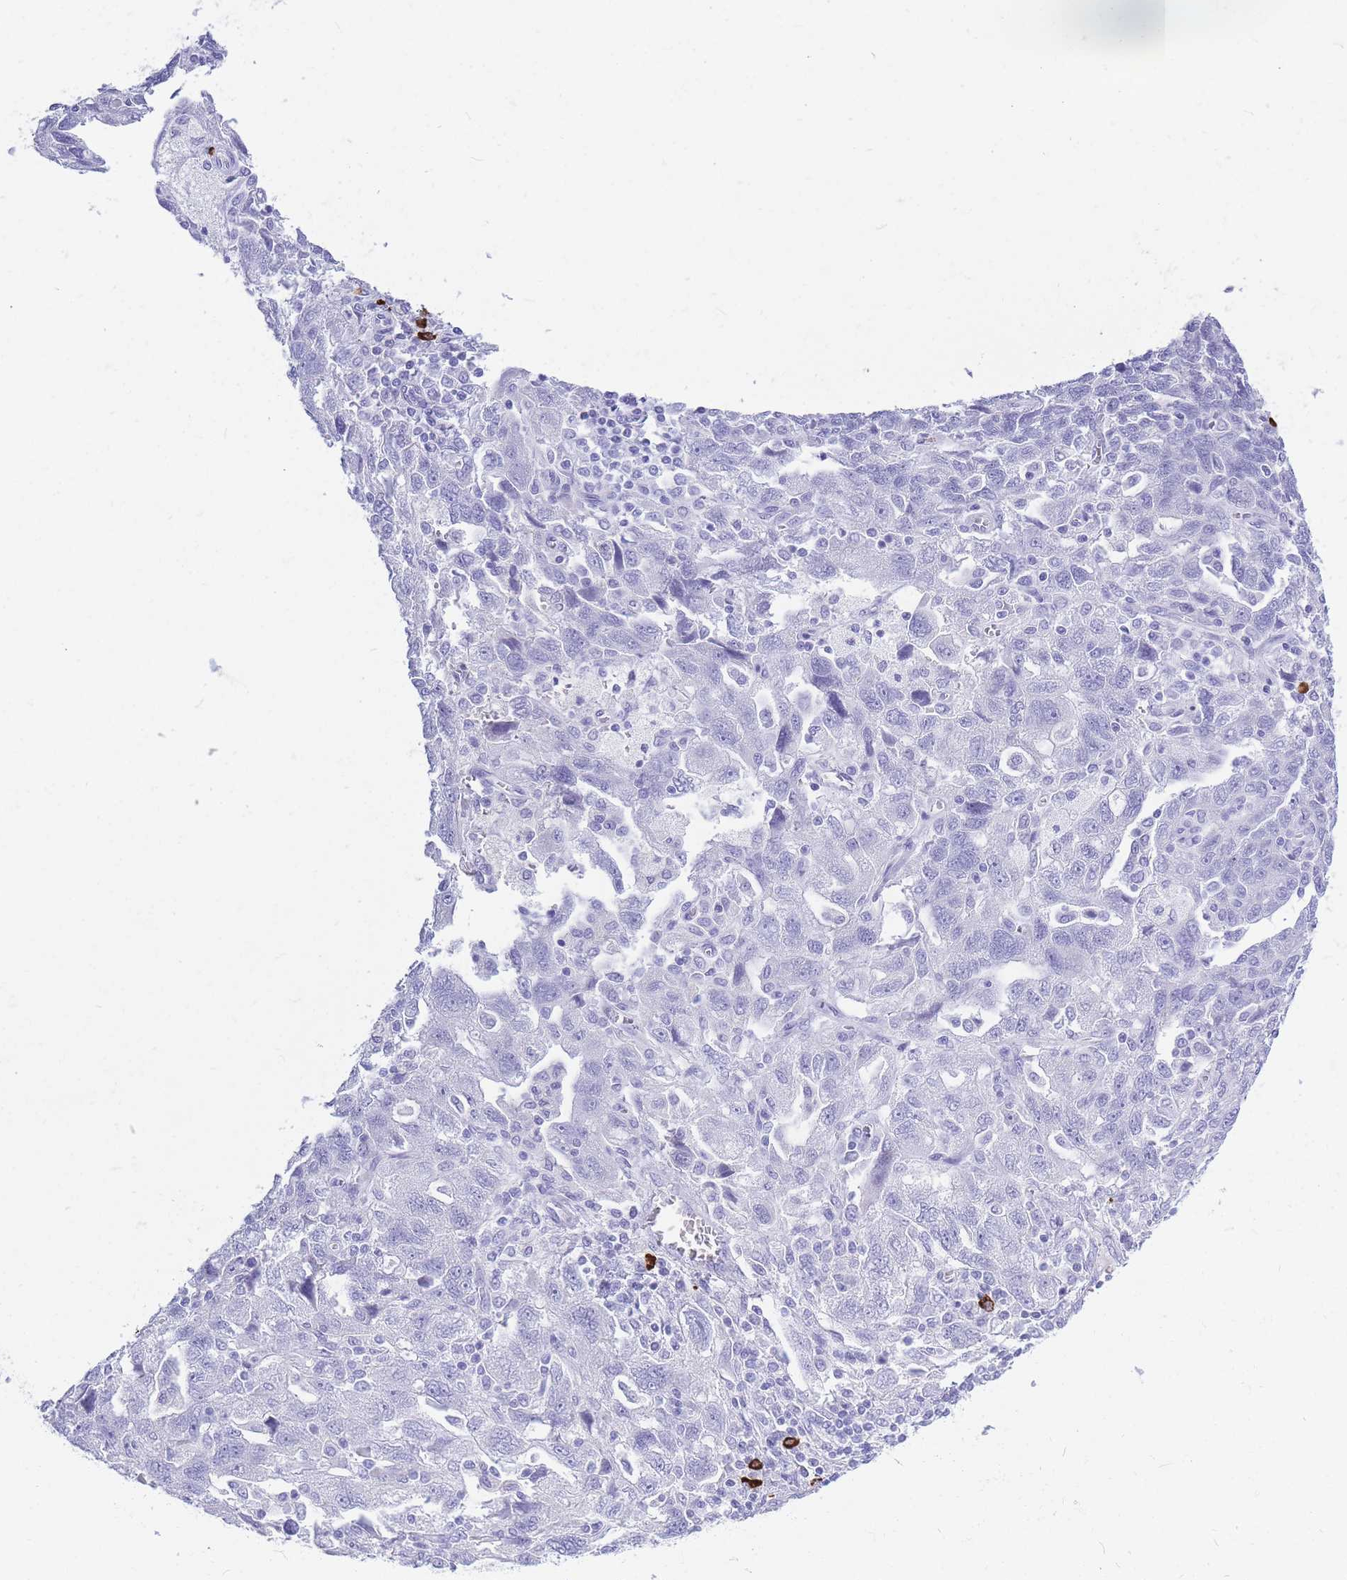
{"staining": {"intensity": "negative", "quantity": "none", "location": "none"}, "tissue": "ovarian cancer", "cell_type": "Tumor cells", "image_type": "cancer", "snomed": [{"axis": "morphology", "description": "Carcinoma, NOS"}, {"axis": "morphology", "description": "Cystadenocarcinoma, serous, NOS"}, {"axis": "topography", "description": "Ovary"}], "caption": "IHC image of neoplastic tissue: human ovarian serous cystadenocarcinoma stained with DAB (3,3'-diaminobenzidine) demonstrates no significant protein positivity in tumor cells.", "gene": "ZFP62", "patient": {"sex": "female", "age": 69}}